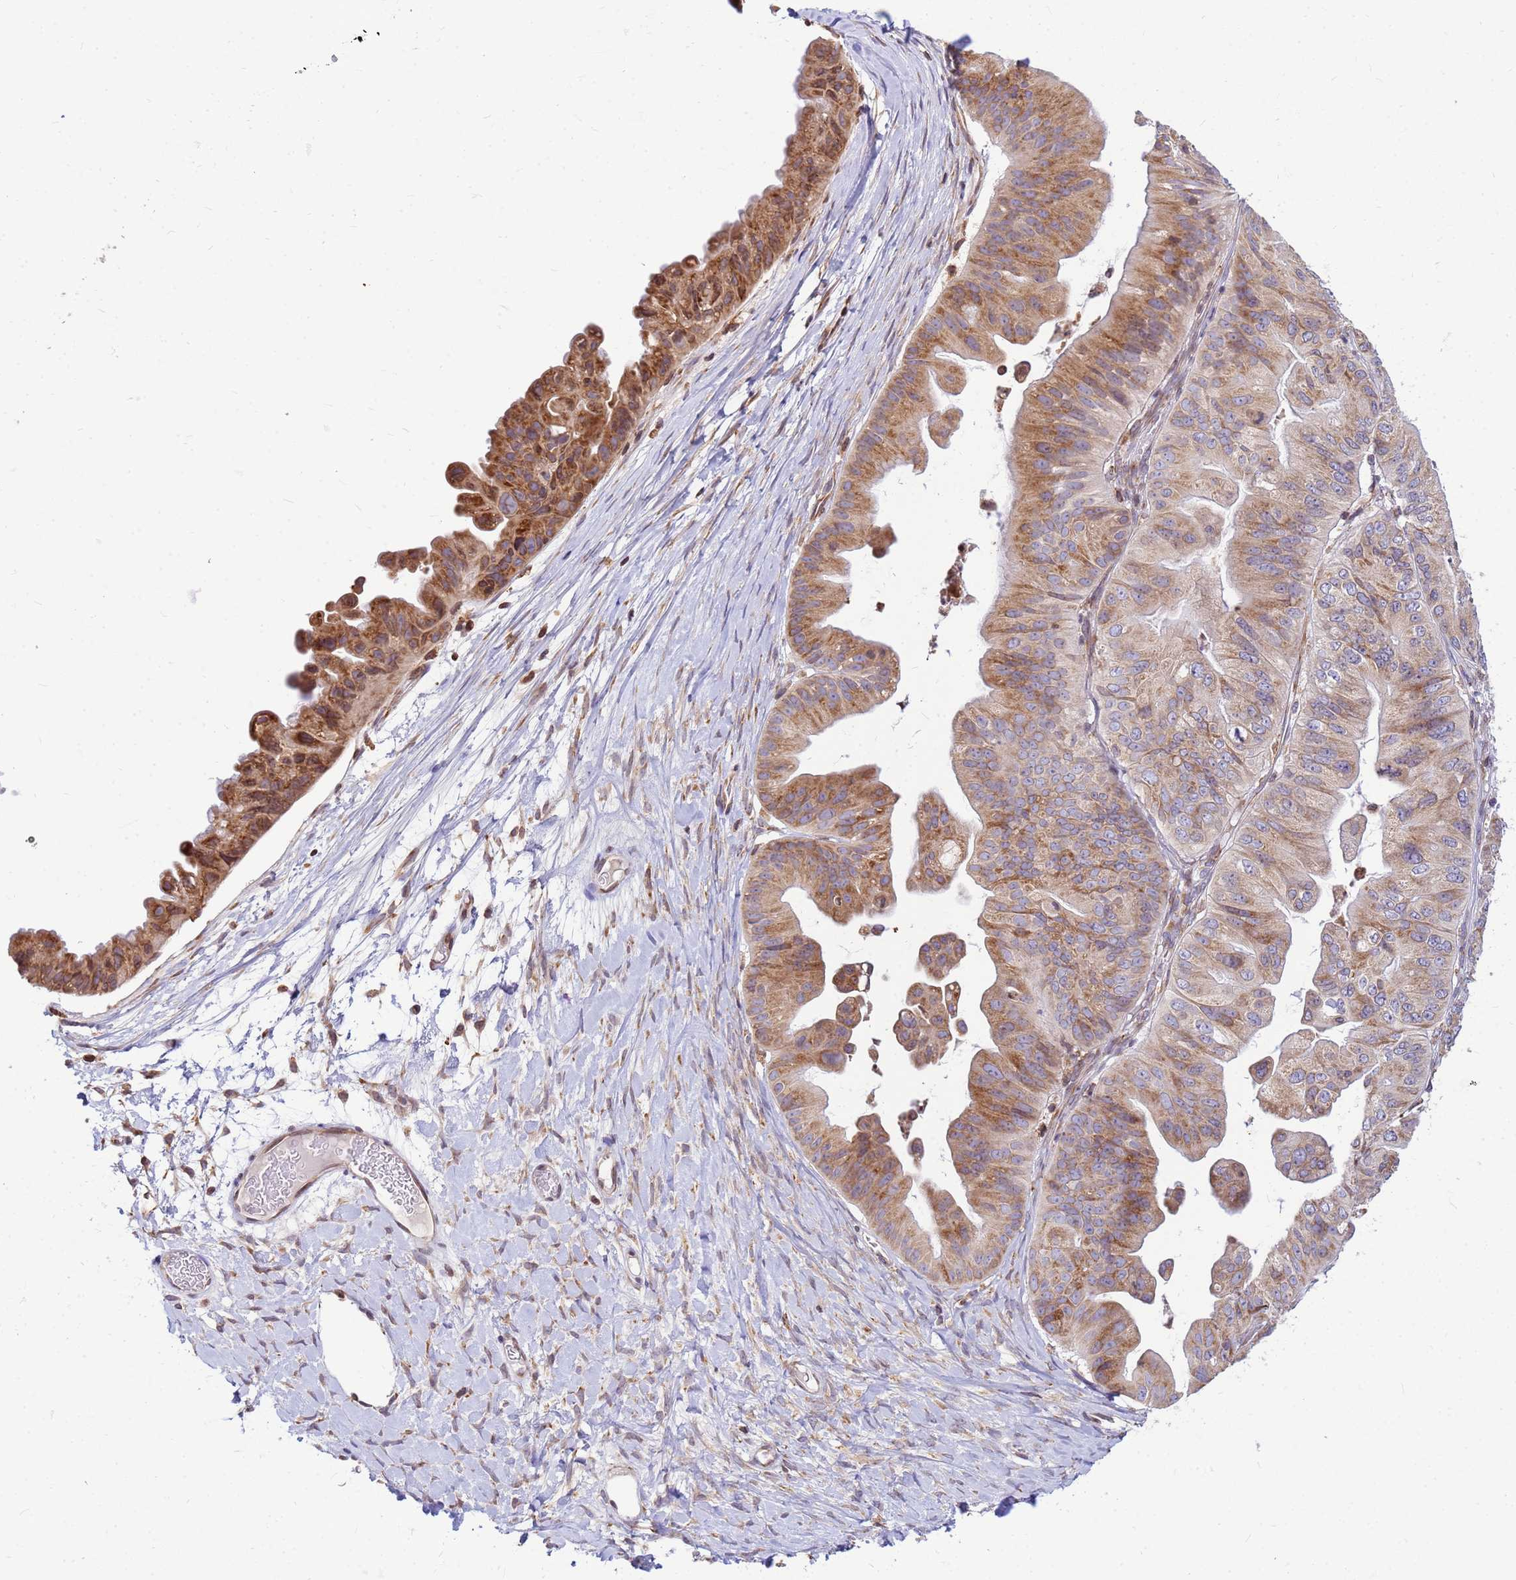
{"staining": {"intensity": "moderate", "quantity": ">75%", "location": "cytoplasmic/membranous"}, "tissue": "ovarian cancer", "cell_type": "Tumor cells", "image_type": "cancer", "snomed": [{"axis": "morphology", "description": "Cystadenocarcinoma, mucinous, NOS"}, {"axis": "topography", "description": "Ovary"}], "caption": "Tumor cells exhibit moderate cytoplasmic/membranous staining in about >75% of cells in ovarian cancer (mucinous cystadenocarcinoma).", "gene": "SSR4", "patient": {"sex": "female", "age": 61}}